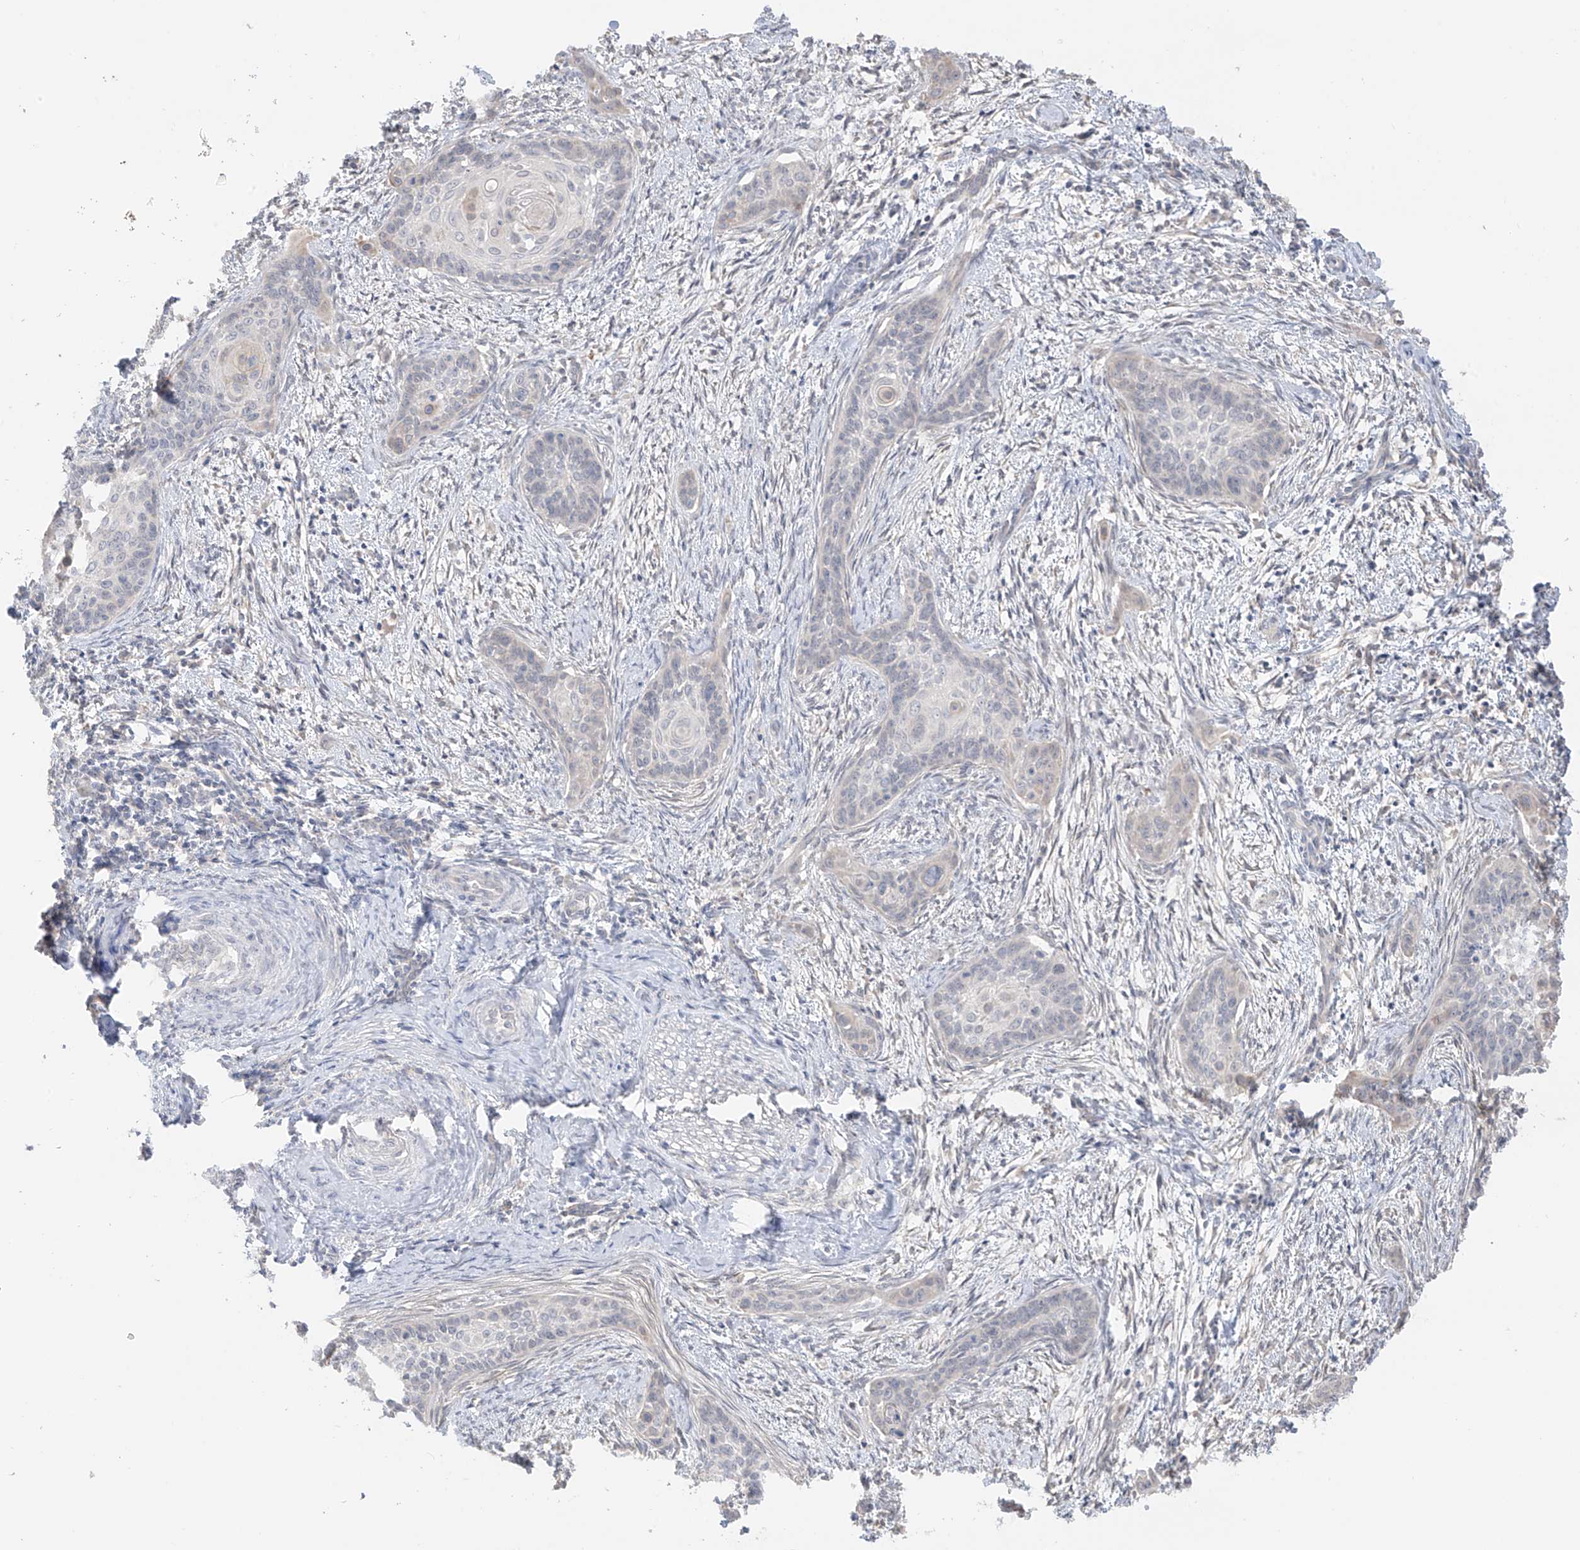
{"staining": {"intensity": "negative", "quantity": "none", "location": "none"}, "tissue": "cervical cancer", "cell_type": "Tumor cells", "image_type": "cancer", "snomed": [{"axis": "morphology", "description": "Squamous cell carcinoma, NOS"}, {"axis": "topography", "description": "Cervix"}], "caption": "The micrograph exhibits no significant positivity in tumor cells of cervical squamous cell carcinoma.", "gene": "DCDC2", "patient": {"sex": "female", "age": 33}}